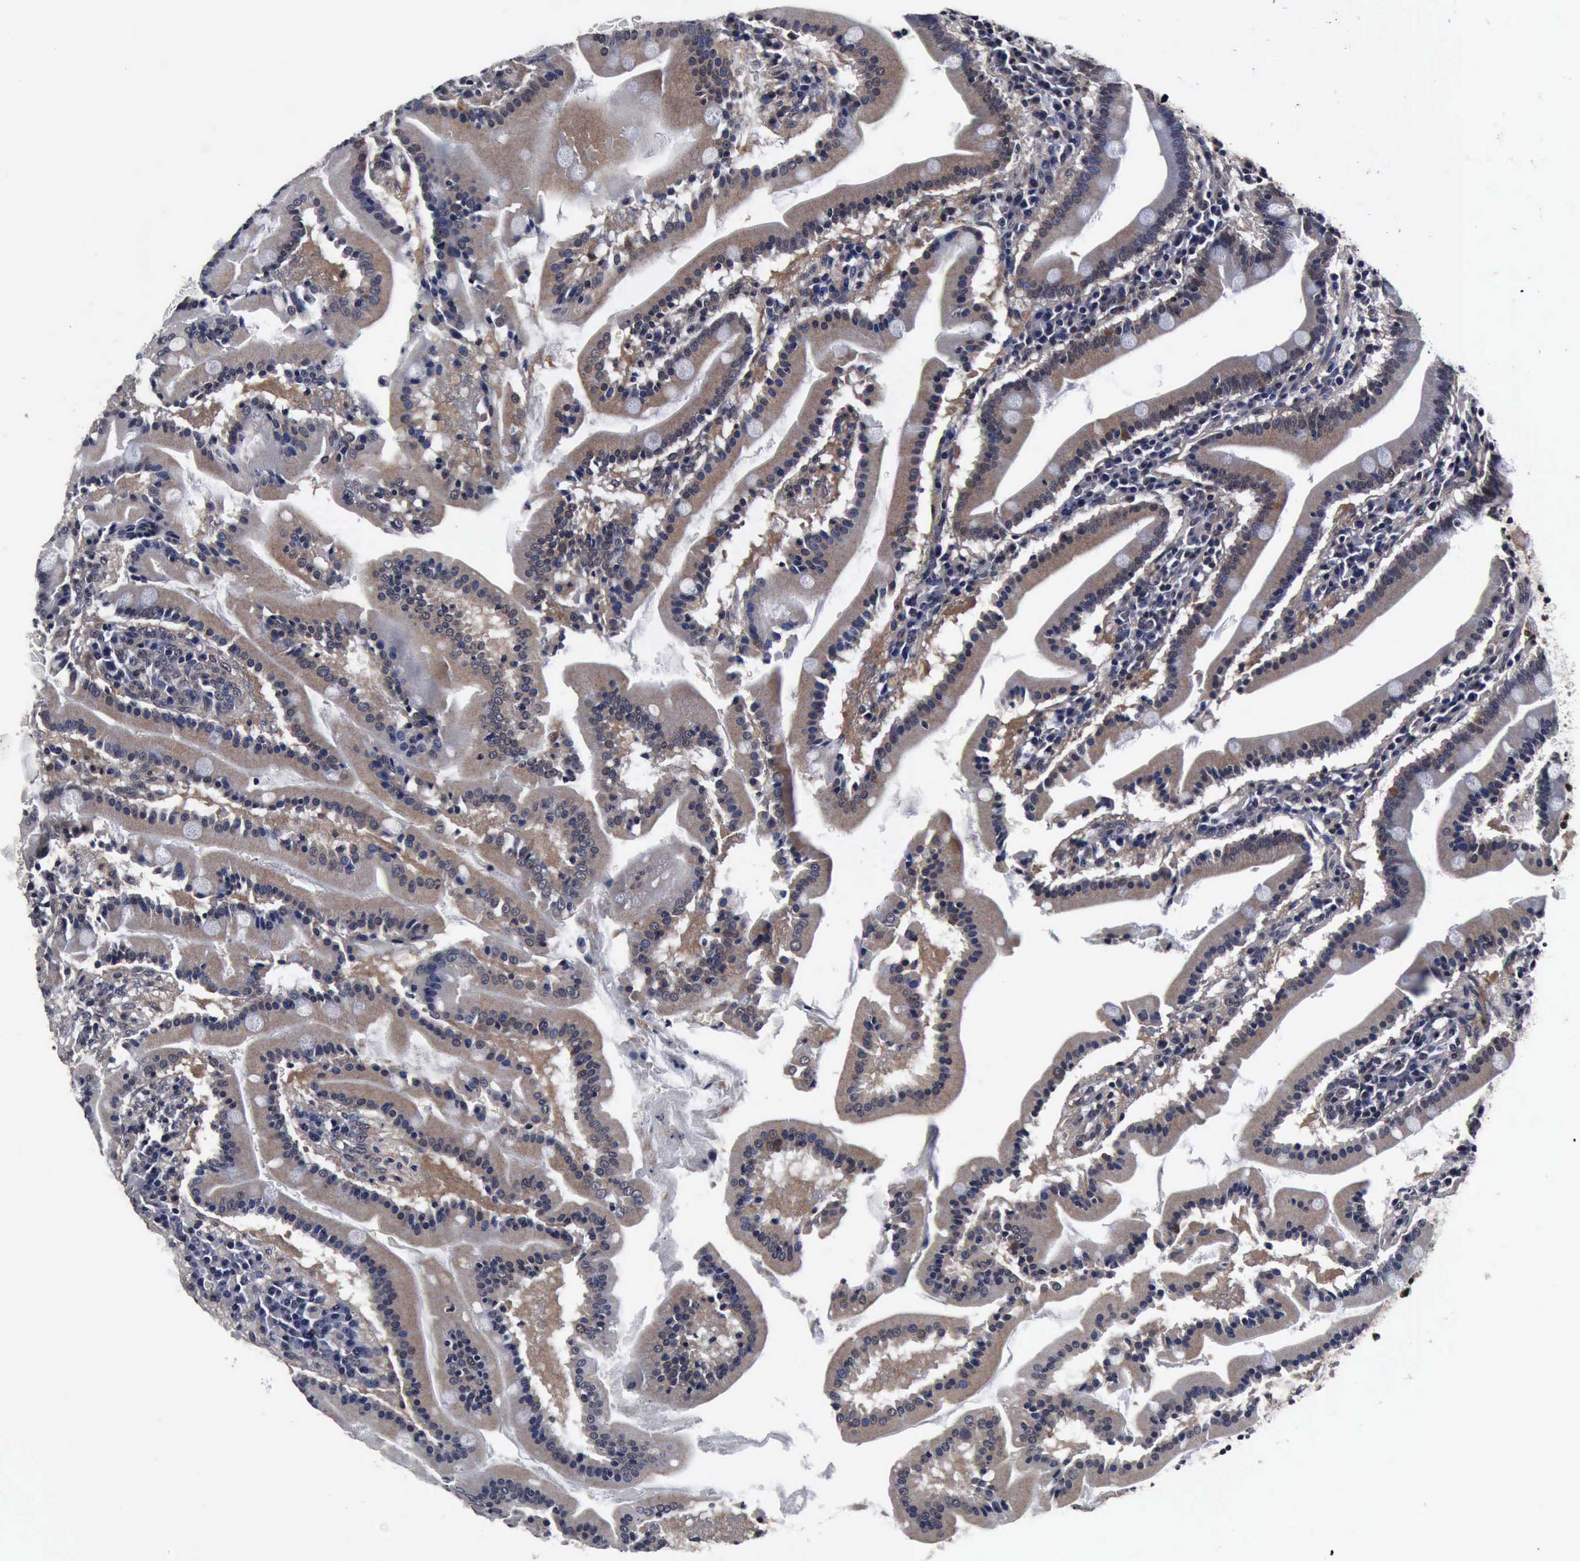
{"staining": {"intensity": "weak", "quantity": ">75%", "location": "cytoplasmic/membranous"}, "tissue": "duodenum", "cell_type": "Glandular cells", "image_type": "normal", "snomed": [{"axis": "morphology", "description": "Normal tissue, NOS"}, {"axis": "topography", "description": "Duodenum"}], "caption": "A low amount of weak cytoplasmic/membranous positivity is identified in about >75% of glandular cells in unremarkable duodenum.", "gene": "UBC", "patient": {"sex": "male", "age": 50}}